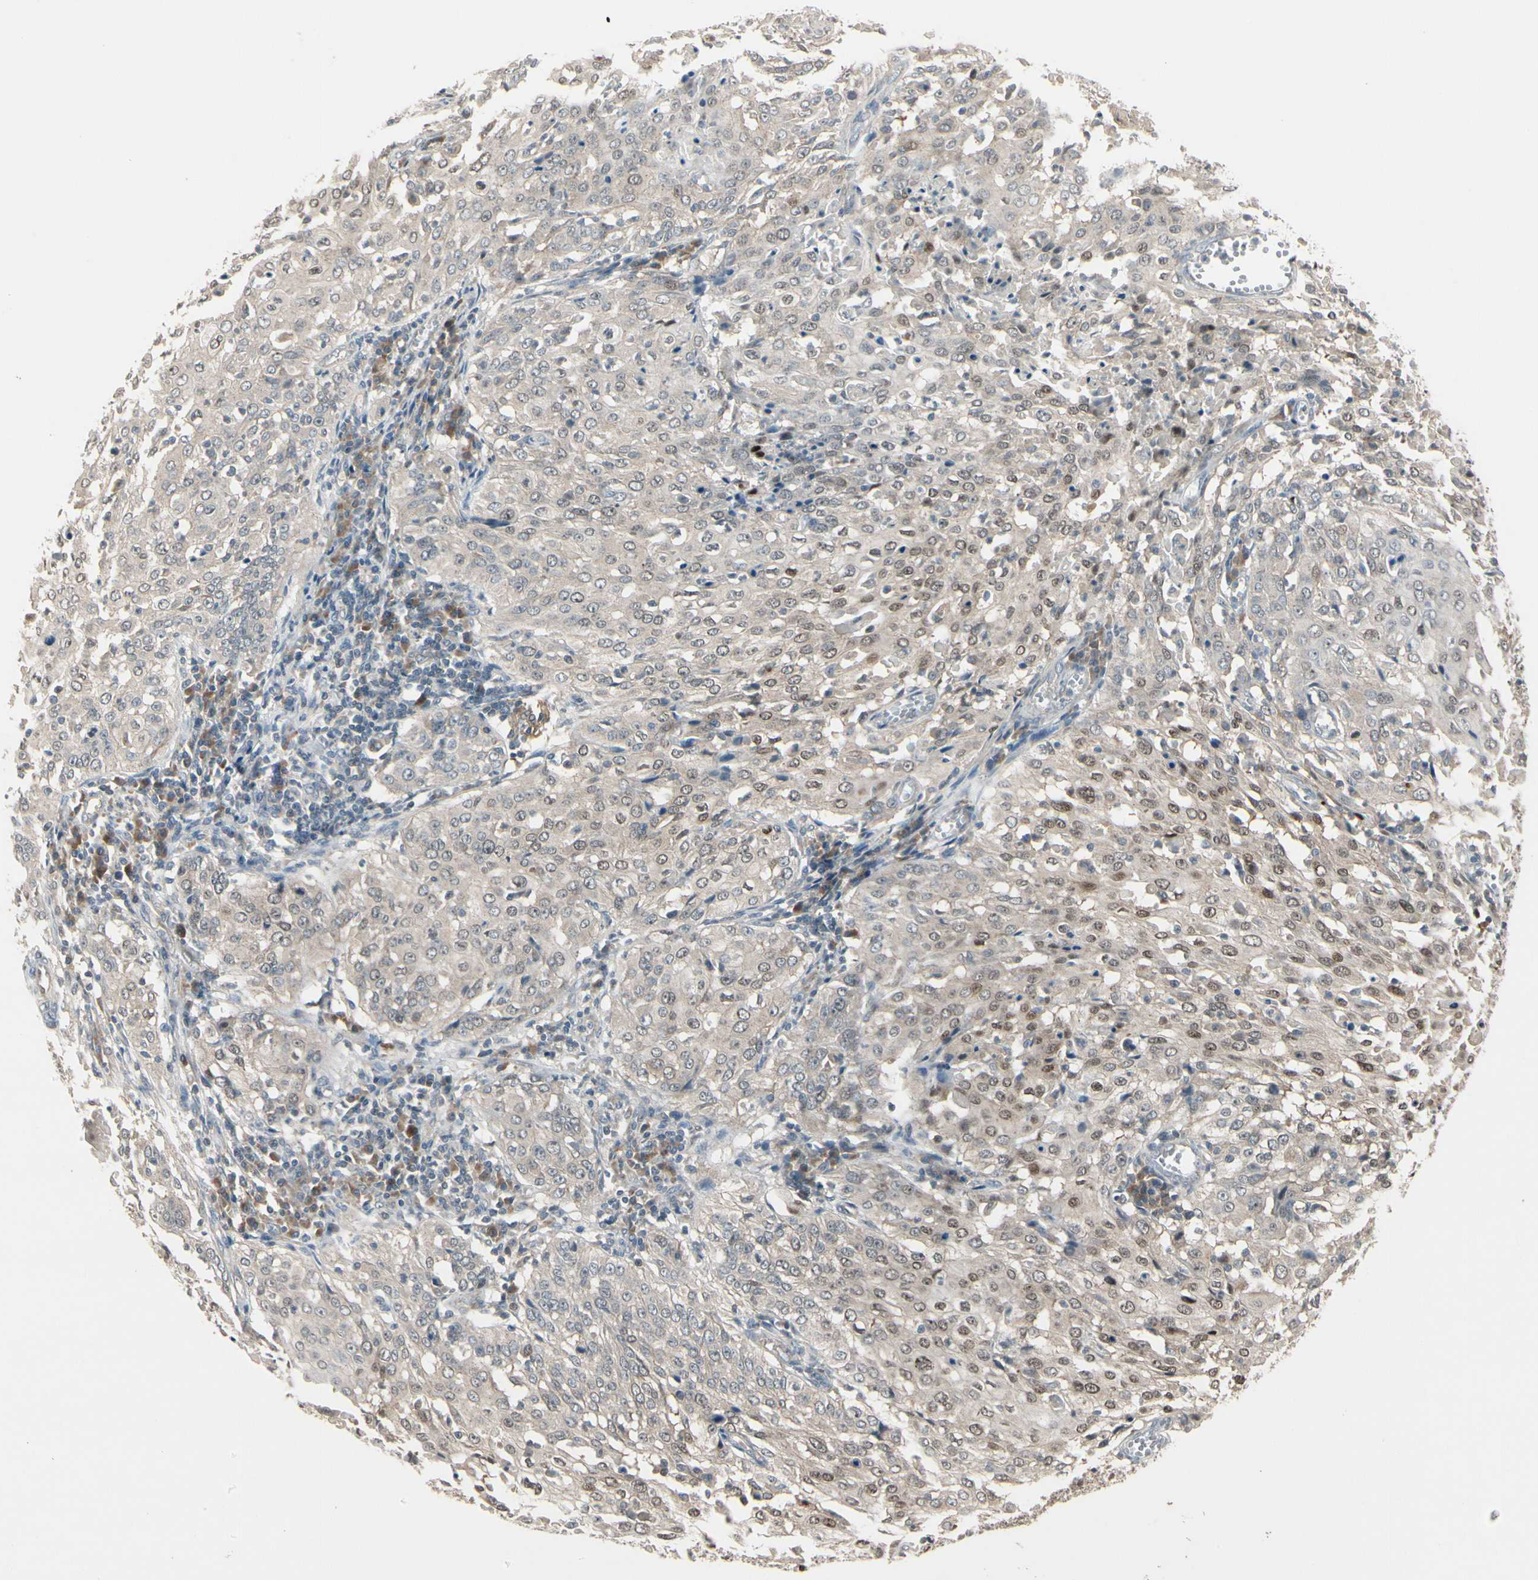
{"staining": {"intensity": "negative", "quantity": "none", "location": "none"}, "tissue": "cervical cancer", "cell_type": "Tumor cells", "image_type": "cancer", "snomed": [{"axis": "morphology", "description": "Squamous cell carcinoma, NOS"}, {"axis": "topography", "description": "Cervix"}], "caption": "Tumor cells are negative for protein expression in human squamous cell carcinoma (cervical).", "gene": "FHDC1", "patient": {"sex": "female", "age": 39}}